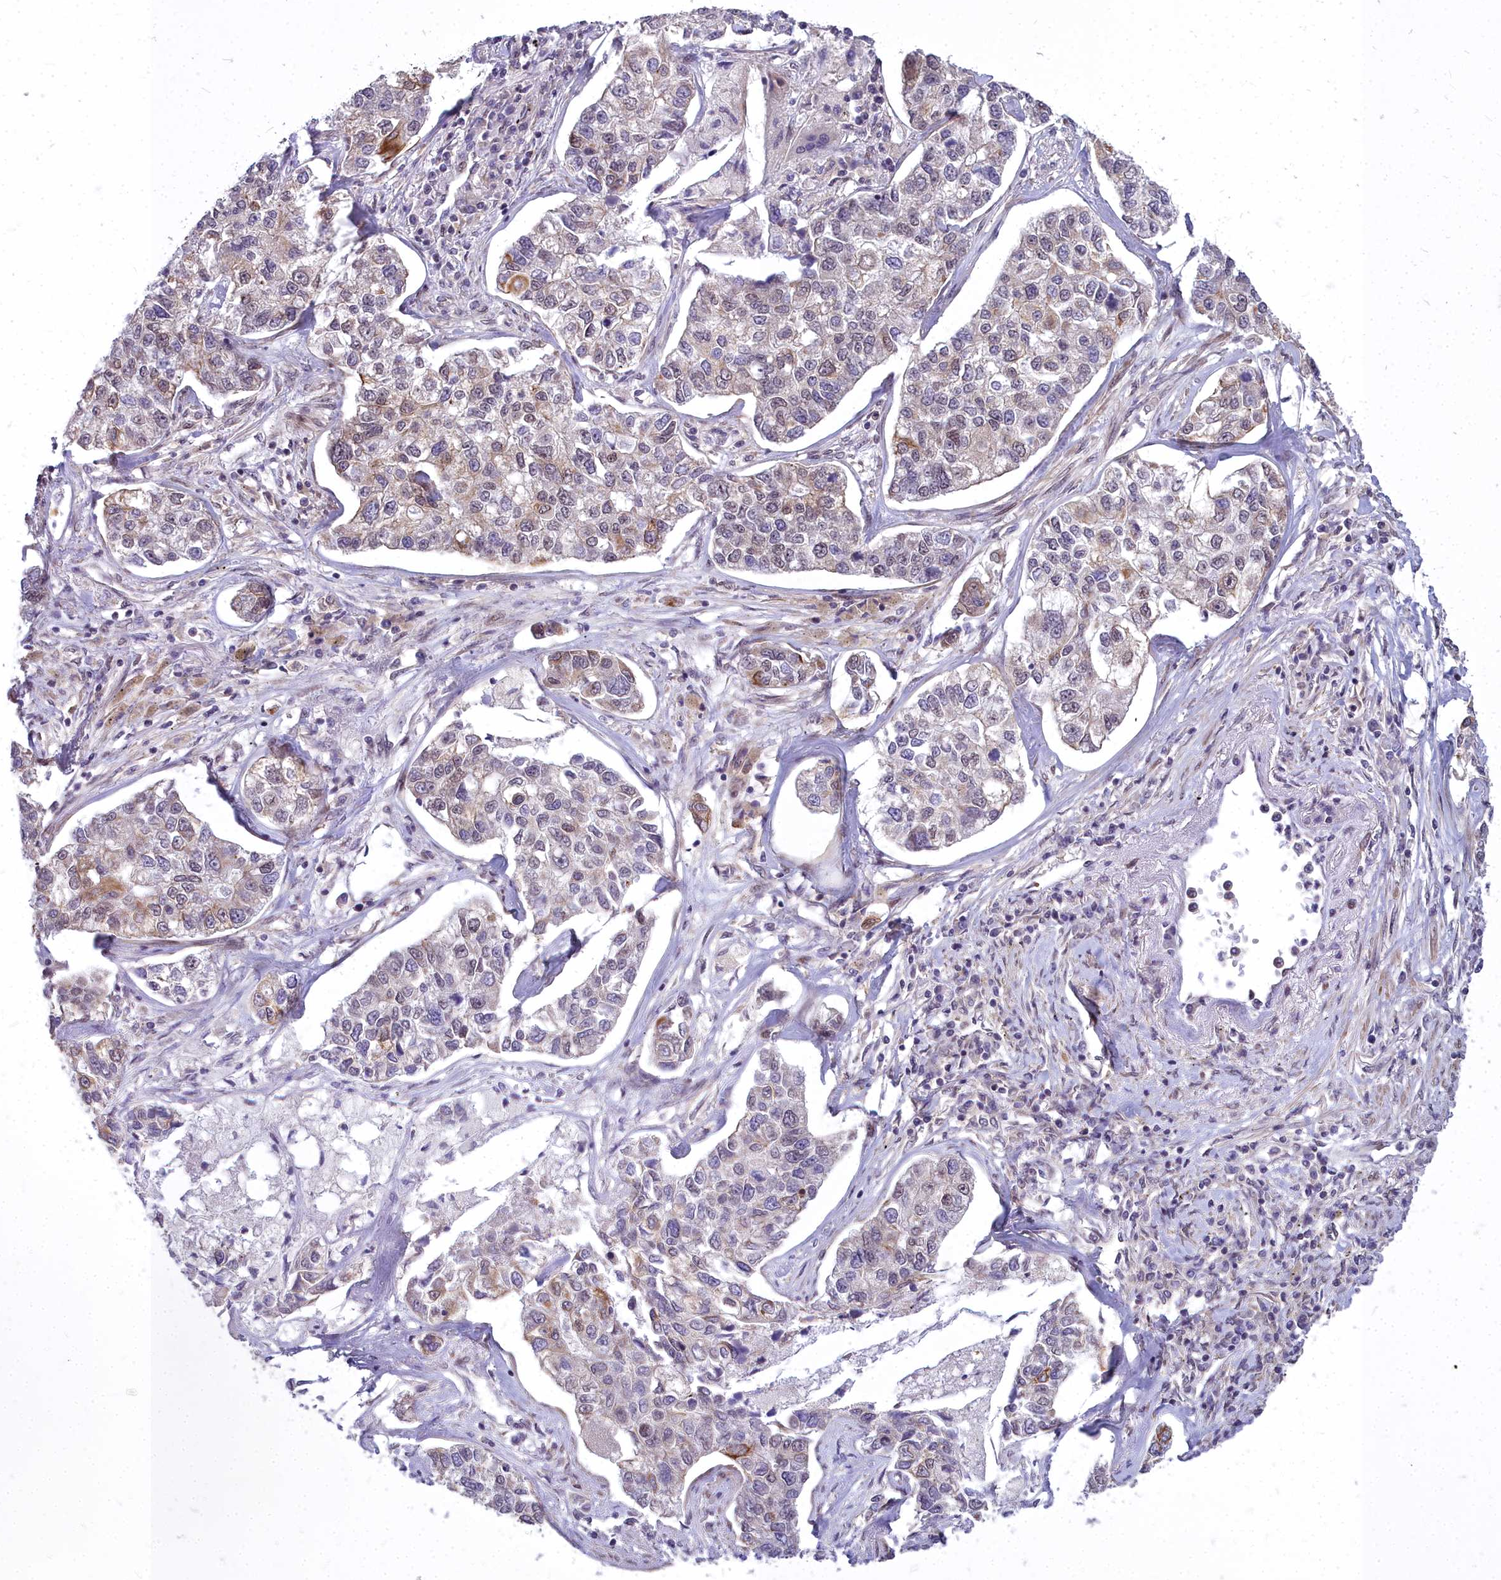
{"staining": {"intensity": "moderate", "quantity": "<25%", "location": "cytoplasmic/membranous"}, "tissue": "lung cancer", "cell_type": "Tumor cells", "image_type": "cancer", "snomed": [{"axis": "morphology", "description": "Adenocarcinoma, NOS"}, {"axis": "topography", "description": "Lung"}], "caption": "Tumor cells exhibit low levels of moderate cytoplasmic/membranous expression in about <25% of cells in lung cancer (adenocarcinoma). The protein is shown in brown color, while the nuclei are stained blue.", "gene": "ABCB8", "patient": {"sex": "male", "age": 49}}